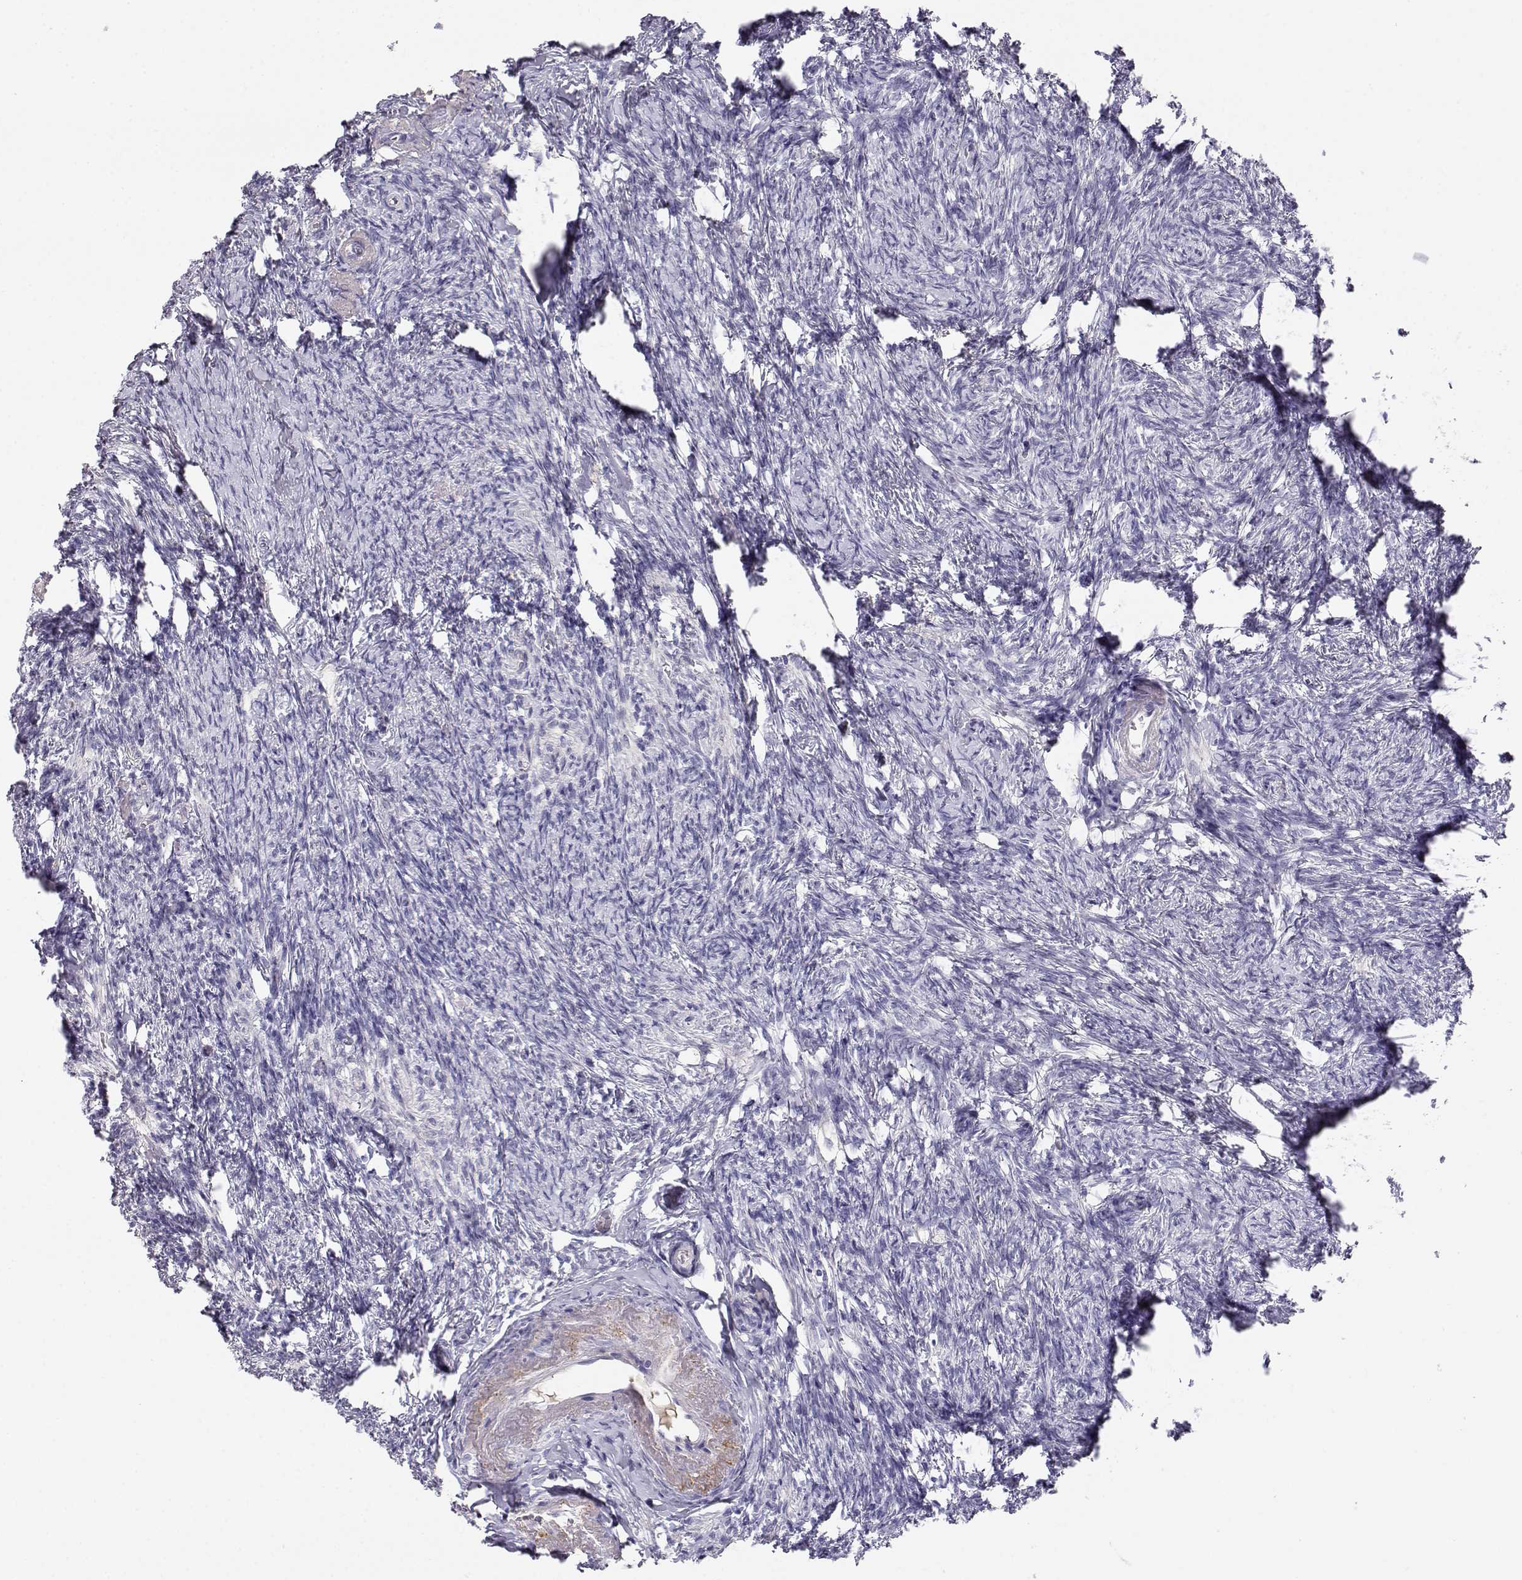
{"staining": {"intensity": "negative", "quantity": "none", "location": "none"}, "tissue": "ovary", "cell_type": "Follicle cells", "image_type": "normal", "snomed": [{"axis": "morphology", "description": "Normal tissue, NOS"}, {"axis": "topography", "description": "Ovary"}], "caption": "Follicle cells show no significant positivity in unremarkable ovary.", "gene": "CDHR1", "patient": {"sex": "female", "age": 72}}